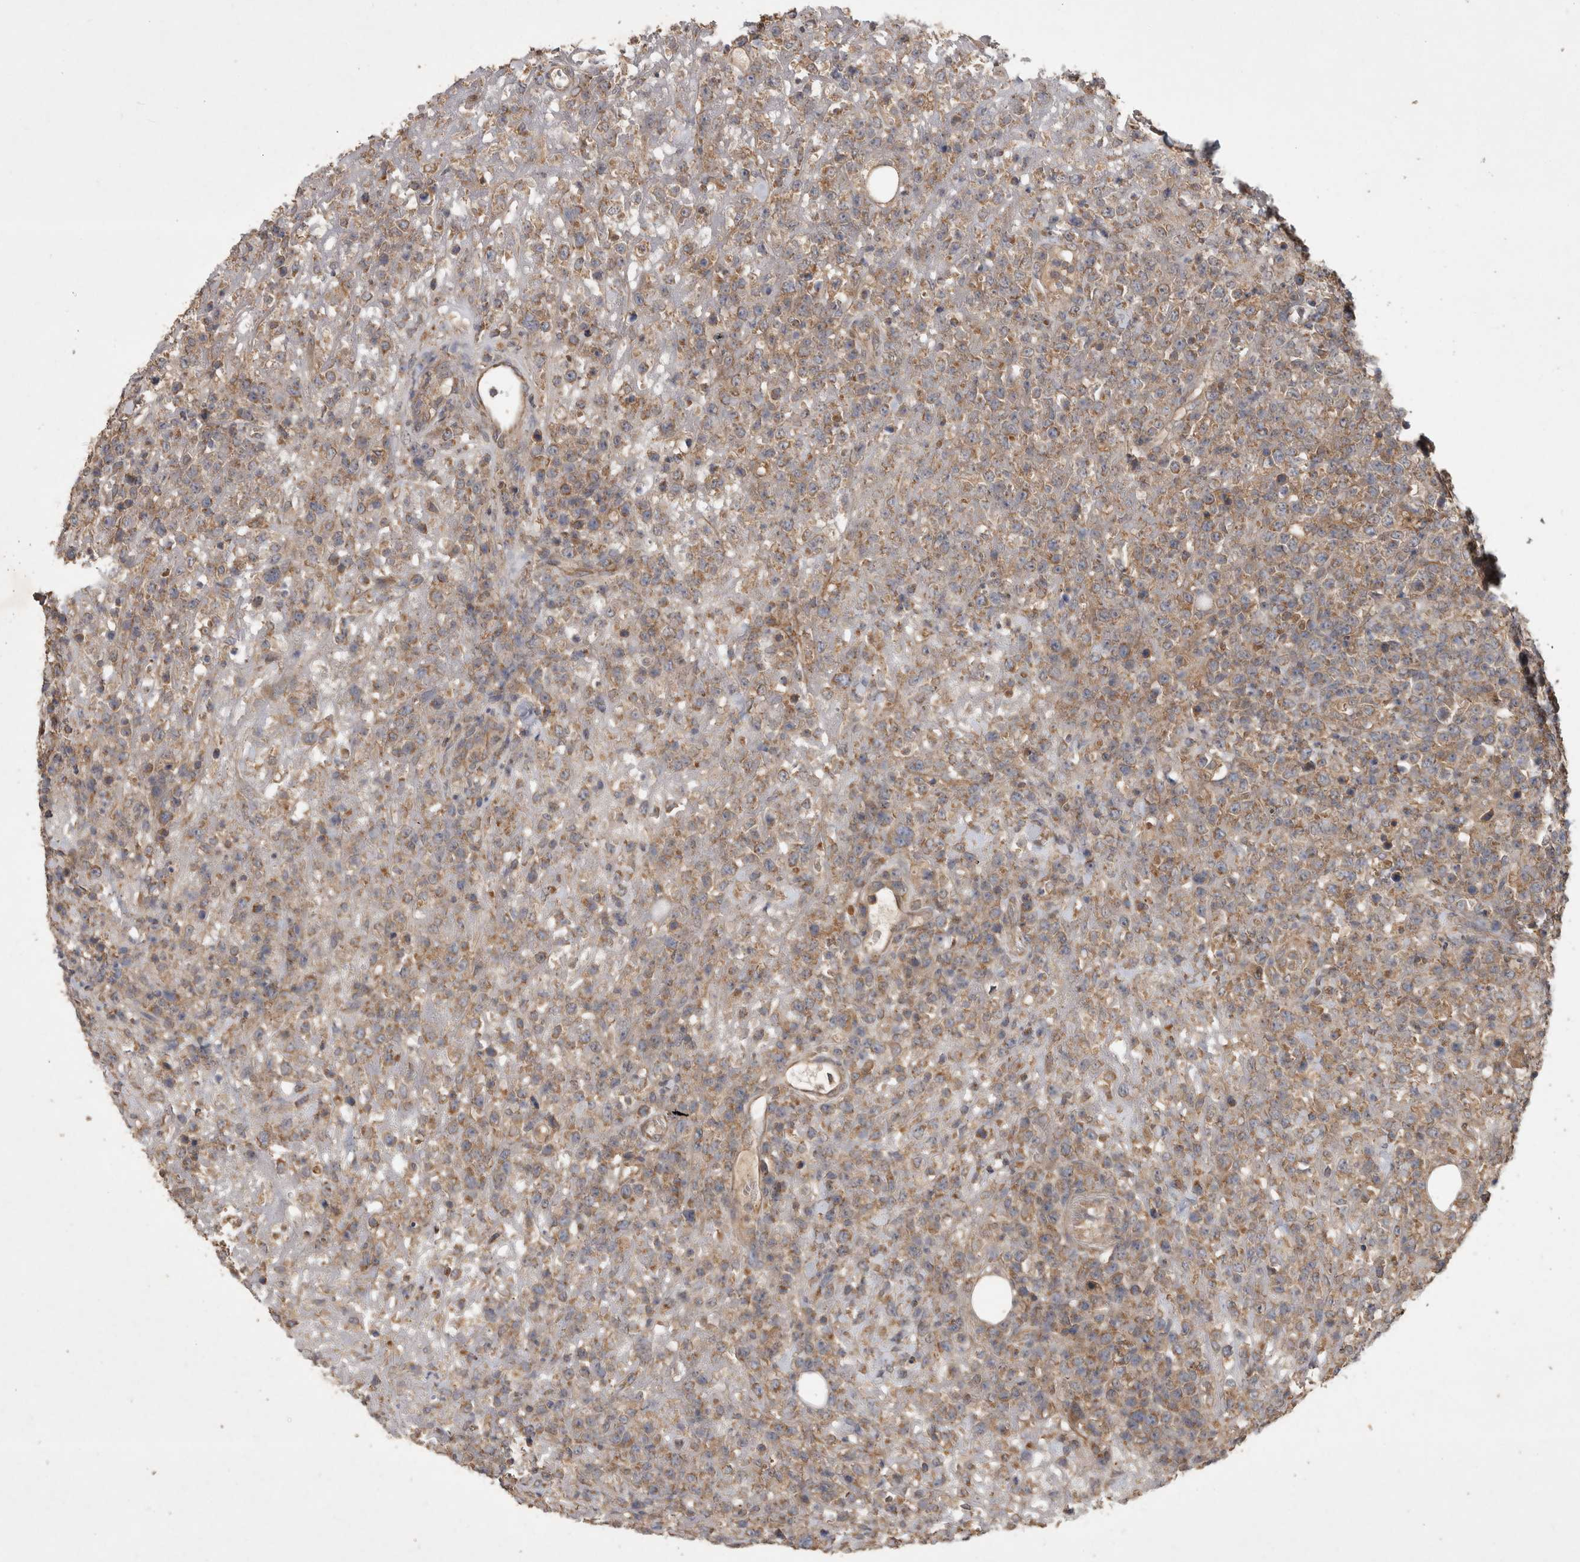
{"staining": {"intensity": "moderate", "quantity": "<25%", "location": "cytoplasmic/membranous"}, "tissue": "lymphoma", "cell_type": "Tumor cells", "image_type": "cancer", "snomed": [{"axis": "morphology", "description": "Malignant lymphoma, non-Hodgkin's type, High grade"}, {"axis": "topography", "description": "Colon"}], "caption": "Brown immunohistochemical staining in lymphoma displays moderate cytoplasmic/membranous positivity in about <25% of tumor cells.", "gene": "TRMT61B", "patient": {"sex": "female", "age": 53}}